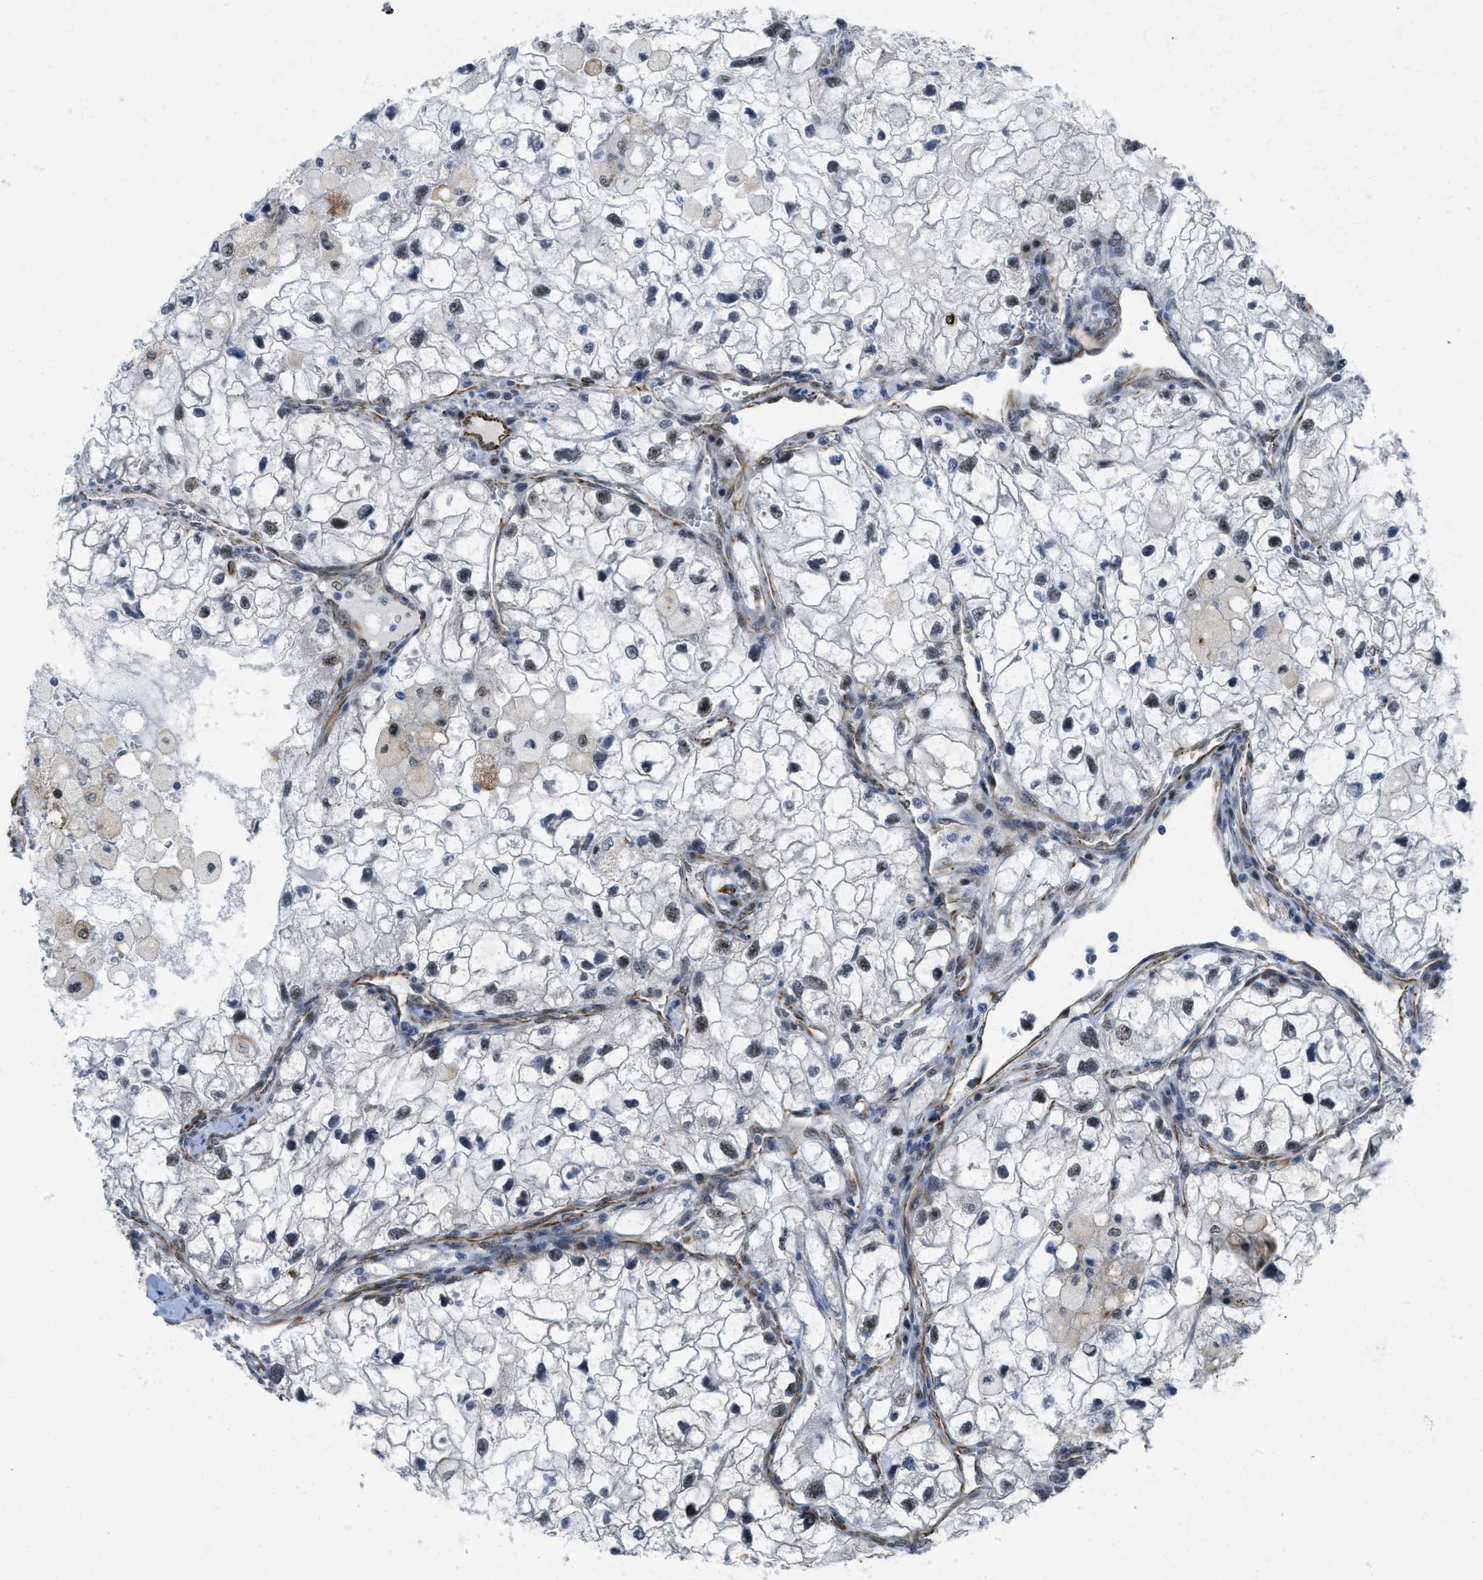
{"staining": {"intensity": "weak", "quantity": "<25%", "location": "nuclear"}, "tissue": "renal cancer", "cell_type": "Tumor cells", "image_type": "cancer", "snomed": [{"axis": "morphology", "description": "Adenocarcinoma, NOS"}, {"axis": "topography", "description": "Kidney"}], "caption": "High magnification brightfield microscopy of adenocarcinoma (renal) stained with DAB (brown) and counterstained with hematoxylin (blue): tumor cells show no significant expression.", "gene": "LRRC8B", "patient": {"sex": "female", "age": 70}}